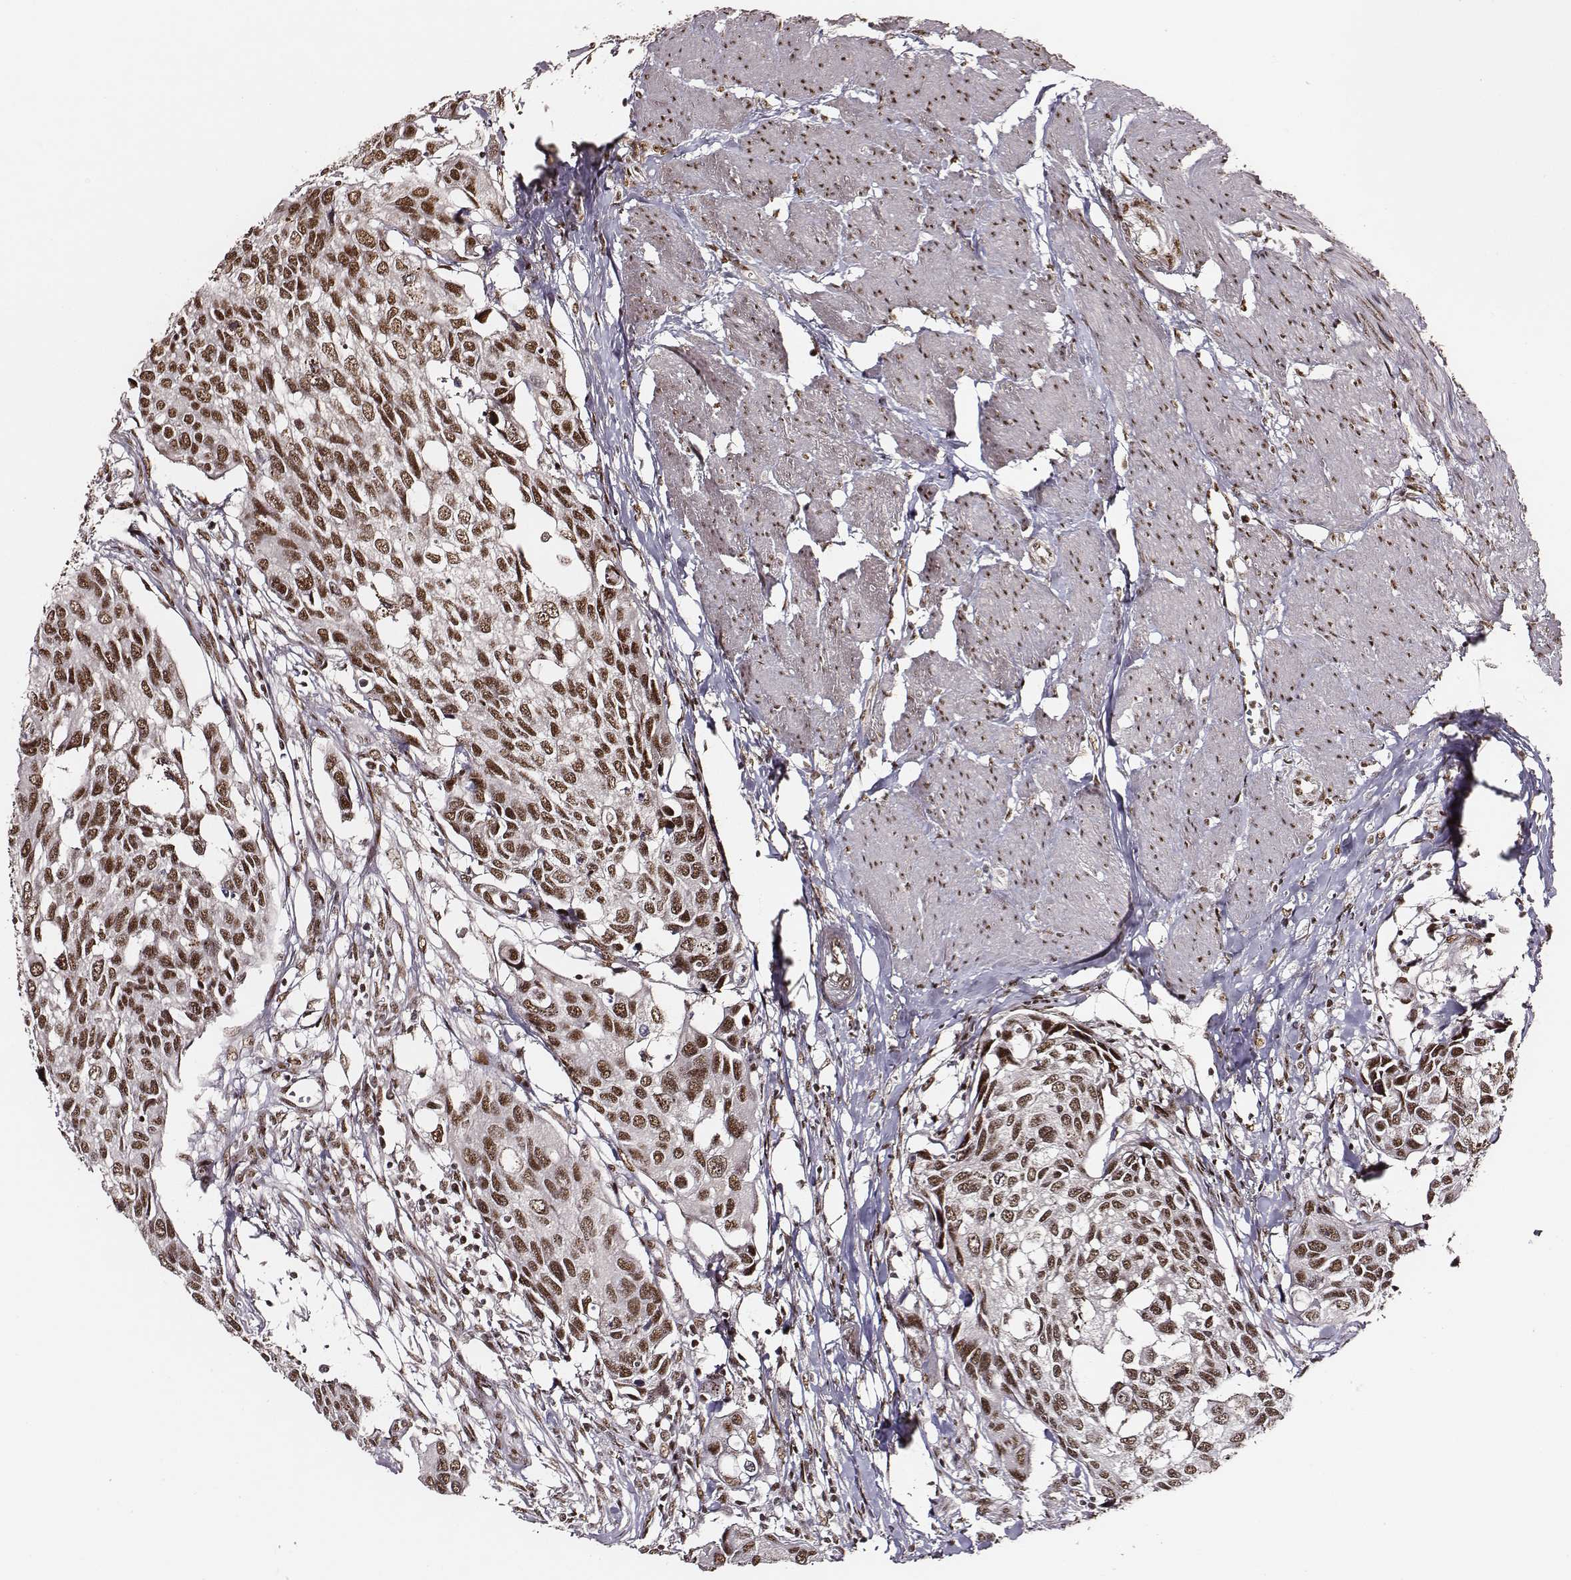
{"staining": {"intensity": "moderate", "quantity": ">75%", "location": "nuclear"}, "tissue": "urothelial cancer", "cell_type": "Tumor cells", "image_type": "cancer", "snomed": [{"axis": "morphology", "description": "Urothelial carcinoma, High grade"}, {"axis": "topography", "description": "Urinary bladder"}], "caption": "High-grade urothelial carcinoma was stained to show a protein in brown. There is medium levels of moderate nuclear staining in approximately >75% of tumor cells.", "gene": "PPARA", "patient": {"sex": "male", "age": 60}}